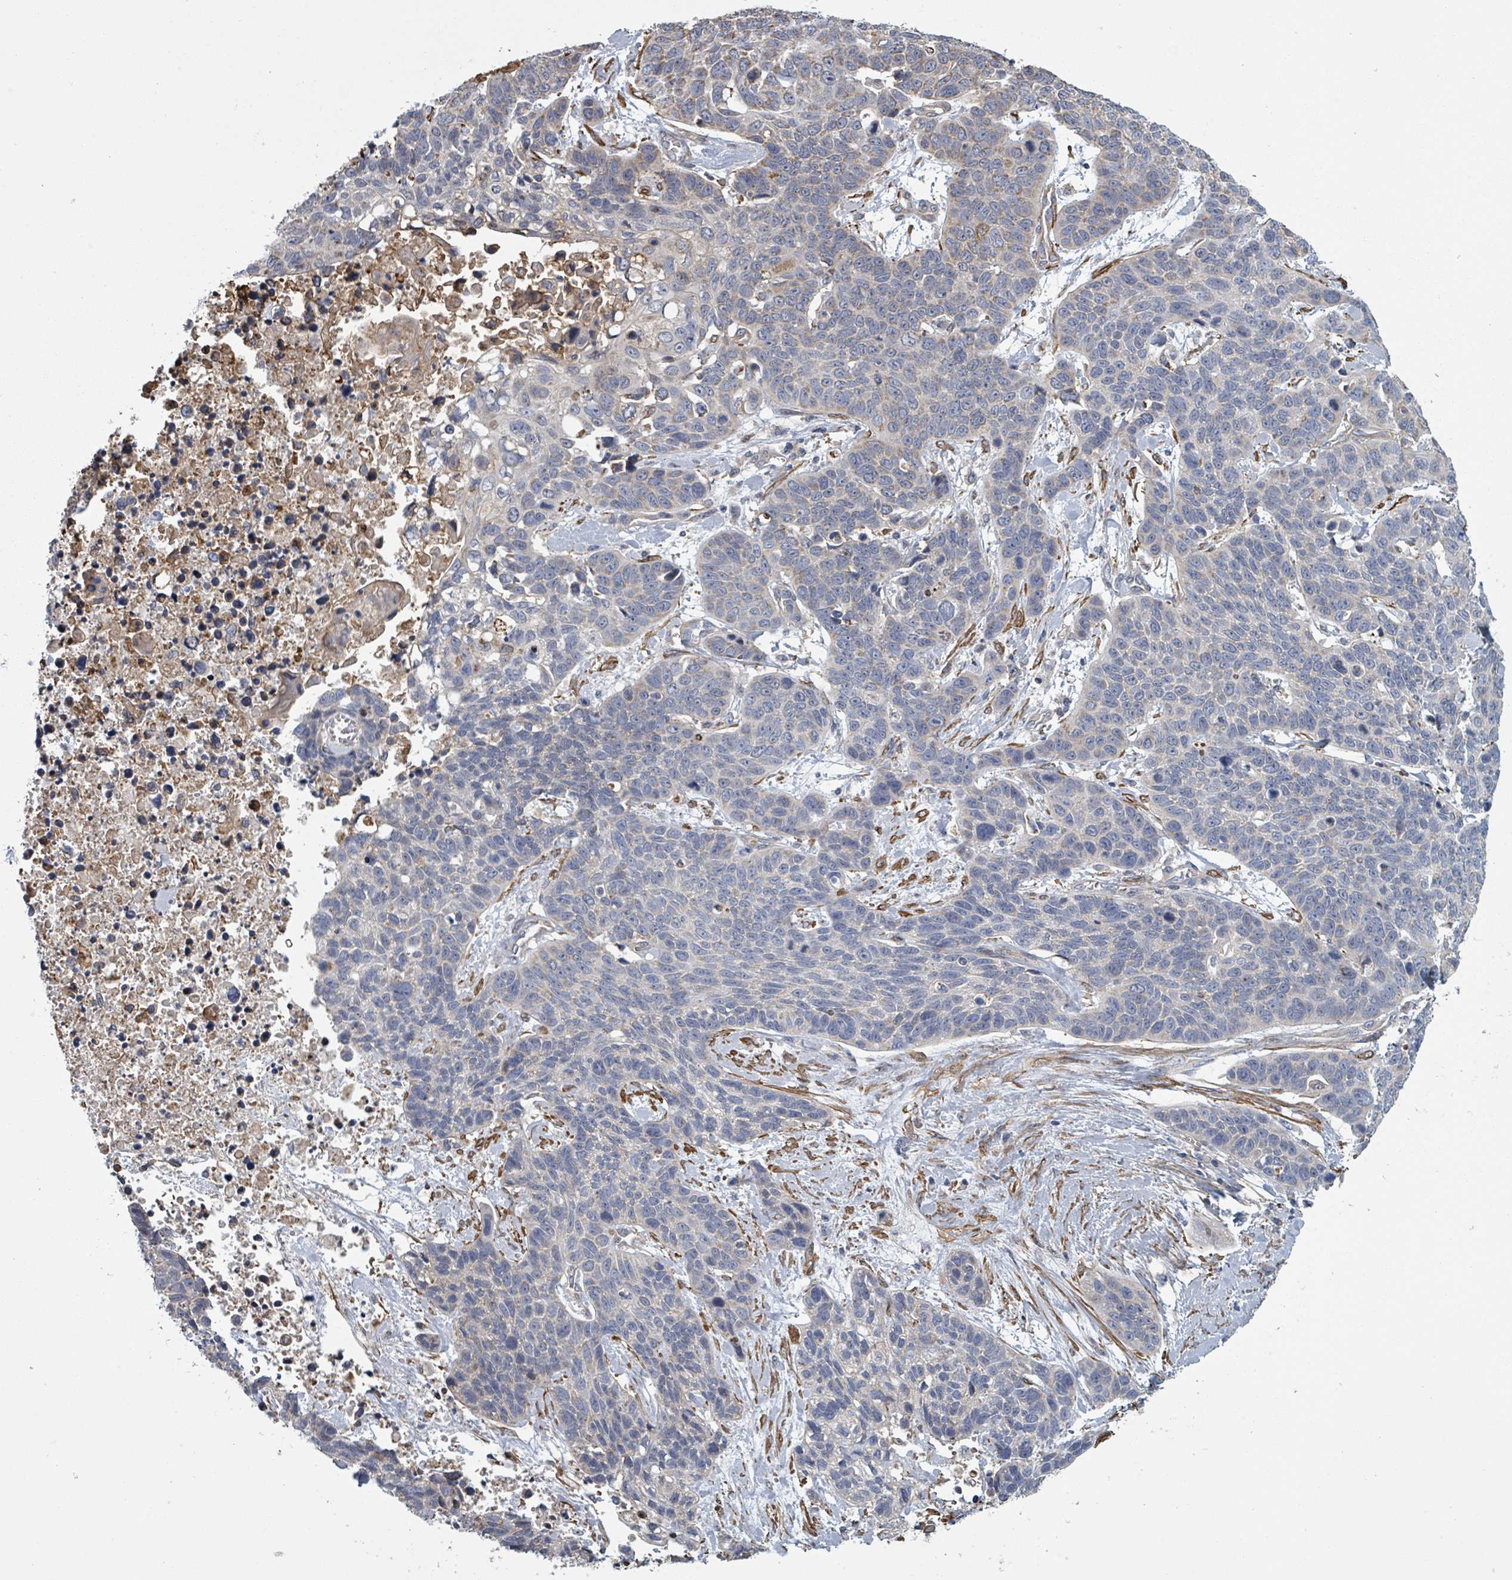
{"staining": {"intensity": "negative", "quantity": "none", "location": "none"}, "tissue": "lung cancer", "cell_type": "Tumor cells", "image_type": "cancer", "snomed": [{"axis": "morphology", "description": "Squamous cell carcinoma, NOS"}, {"axis": "topography", "description": "Lung"}], "caption": "DAB (3,3'-diaminobenzidine) immunohistochemical staining of lung cancer (squamous cell carcinoma) displays no significant positivity in tumor cells. (Brightfield microscopy of DAB immunohistochemistry at high magnification).", "gene": "ADCK1", "patient": {"sex": "male", "age": 62}}